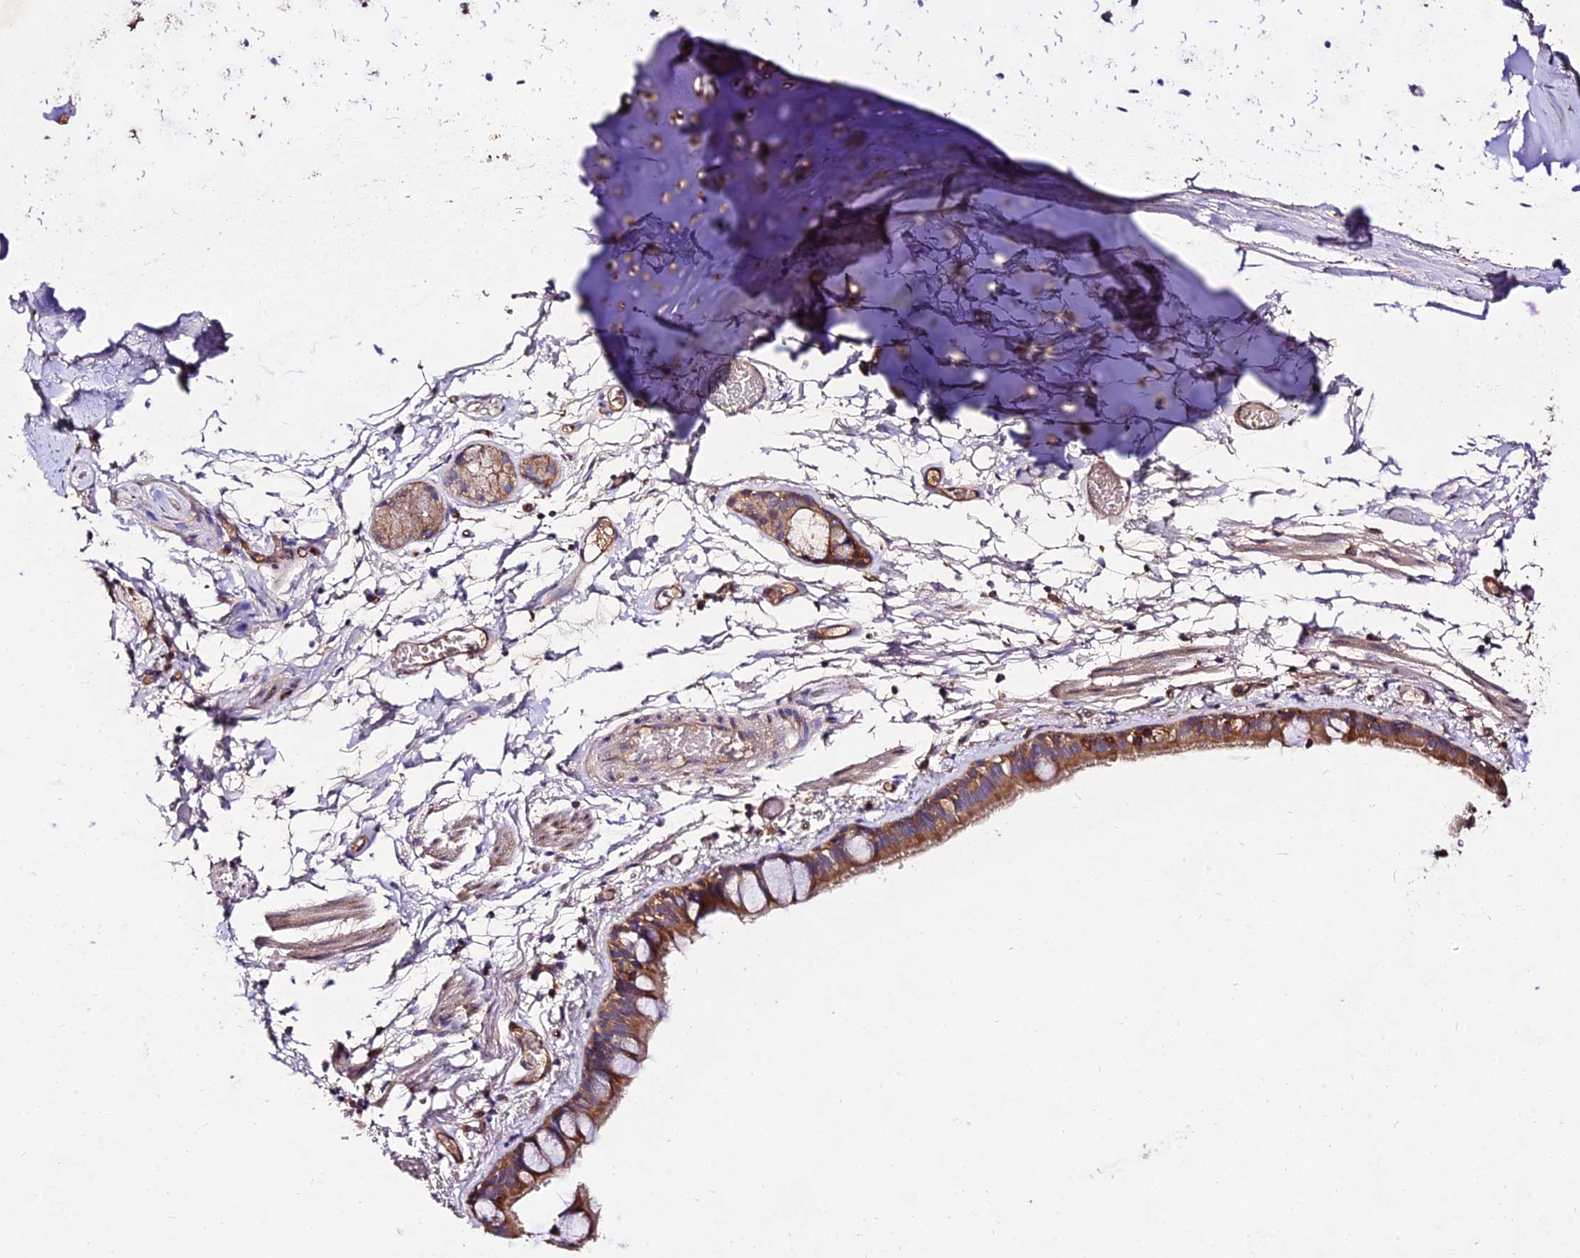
{"staining": {"intensity": "moderate", "quantity": ">75%", "location": "cytoplasmic/membranous"}, "tissue": "bronchus", "cell_type": "Respiratory epithelial cells", "image_type": "normal", "snomed": [{"axis": "morphology", "description": "Normal tissue, NOS"}, {"axis": "topography", "description": "Cartilage tissue"}], "caption": "Protein staining by immunohistochemistry (IHC) shows moderate cytoplasmic/membranous positivity in about >75% of respiratory epithelial cells in unremarkable bronchus.", "gene": "AP3M1", "patient": {"sex": "male", "age": 63}}